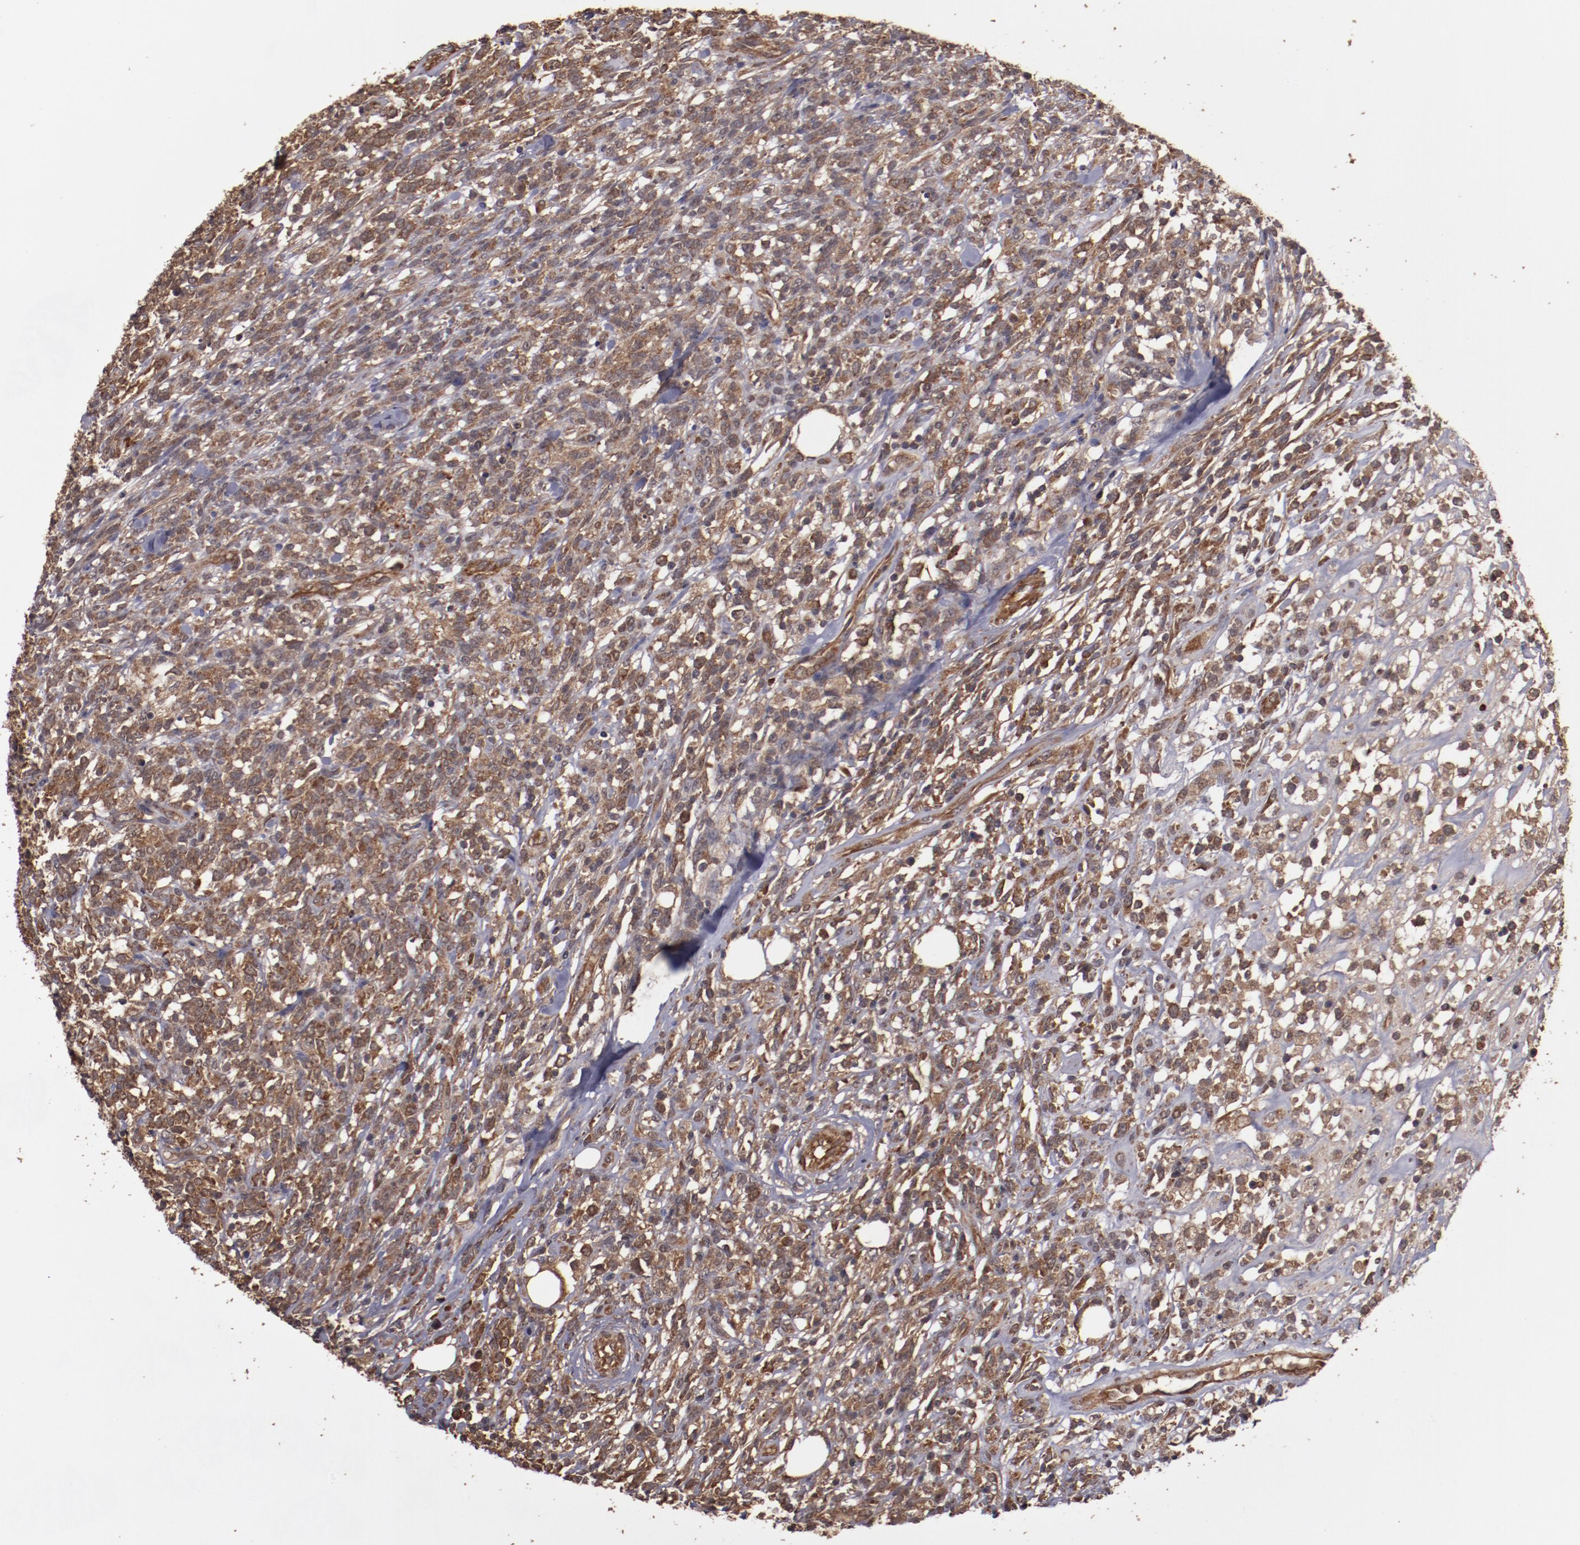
{"staining": {"intensity": "moderate", "quantity": ">75%", "location": "cytoplasmic/membranous"}, "tissue": "lymphoma", "cell_type": "Tumor cells", "image_type": "cancer", "snomed": [{"axis": "morphology", "description": "Malignant lymphoma, non-Hodgkin's type, High grade"}, {"axis": "topography", "description": "Lymph node"}], "caption": "A medium amount of moderate cytoplasmic/membranous staining is present in approximately >75% of tumor cells in lymphoma tissue. The staining is performed using DAB (3,3'-diaminobenzidine) brown chromogen to label protein expression. The nuclei are counter-stained blue using hematoxylin.", "gene": "TXNDC16", "patient": {"sex": "female", "age": 73}}